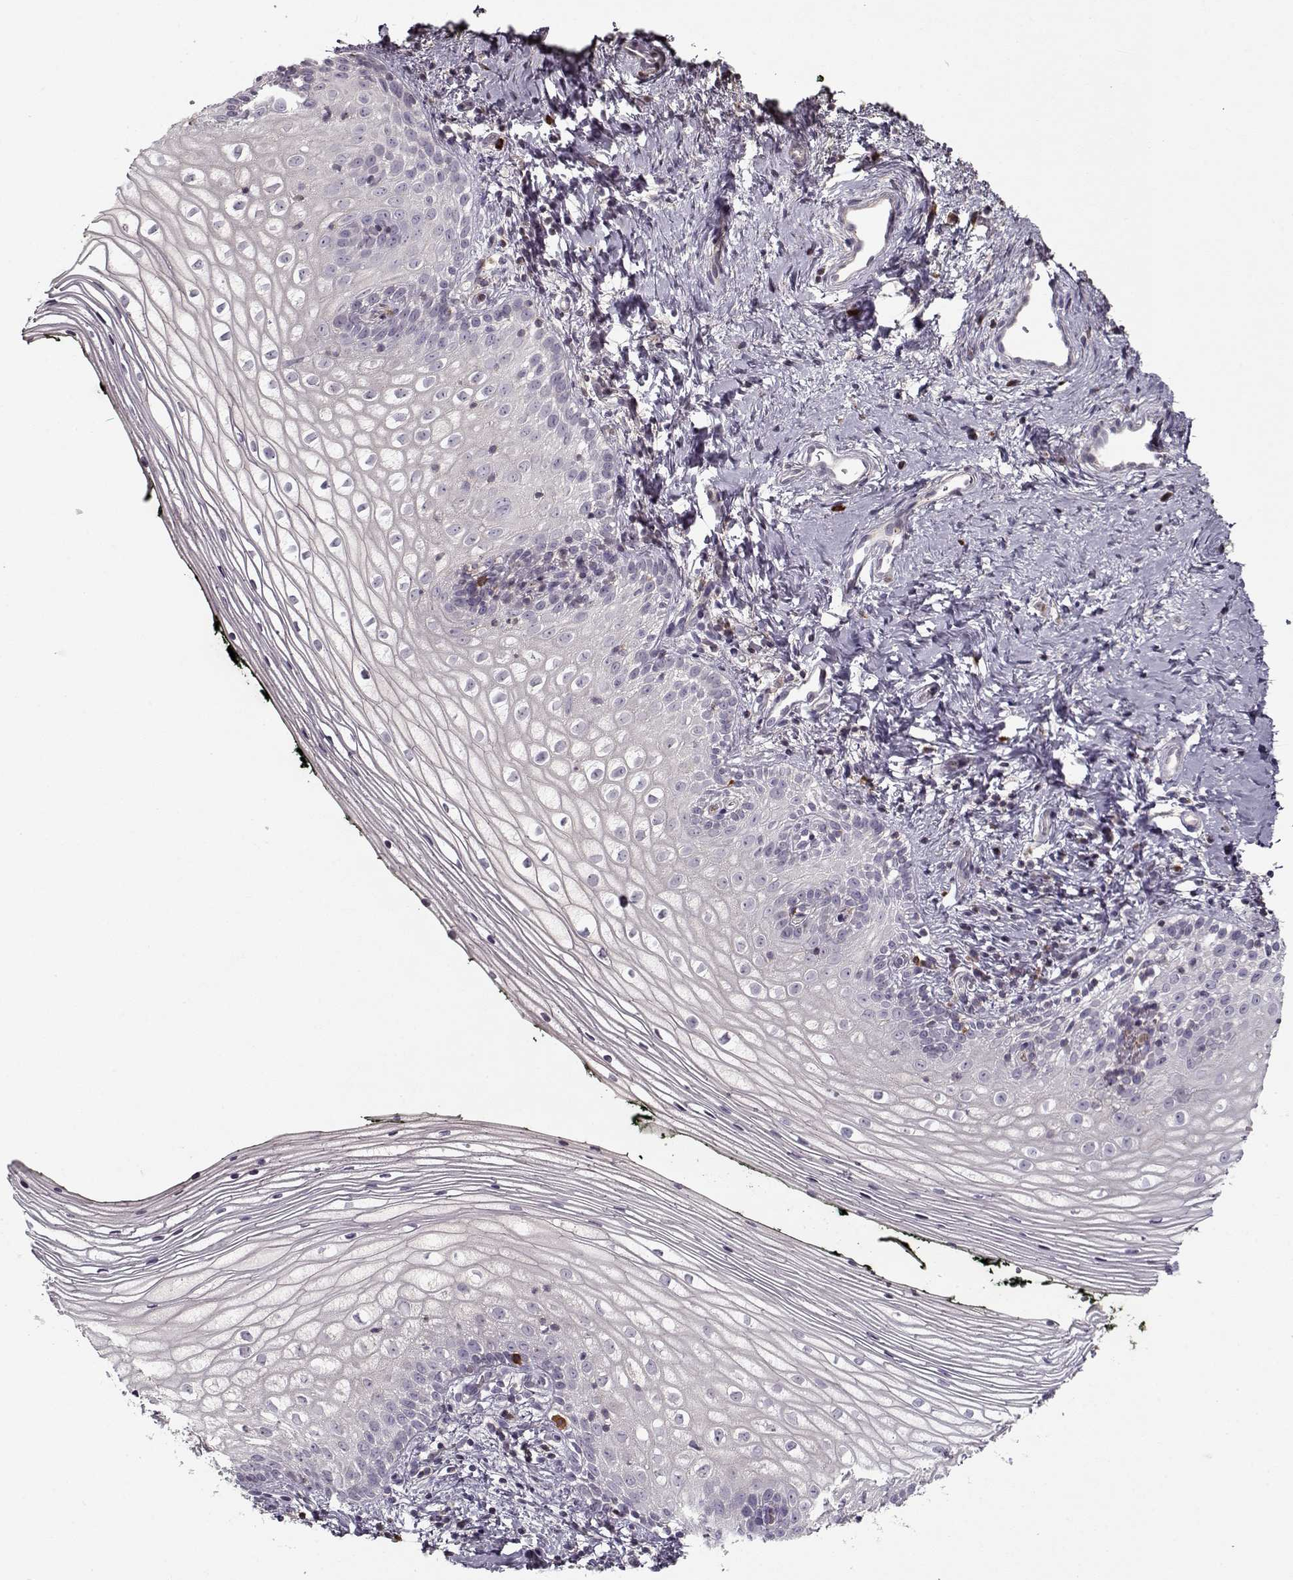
{"staining": {"intensity": "negative", "quantity": "none", "location": "none"}, "tissue": "vagina", "cell_type": "Squamous epithelial cells", "image_type": "normal", "snomed": [{"axis": "morphology", "description": "Normal tissue, NOS"}, {"axis": "topography", "description": "Vagina"}], "caption": "IHC image of benign vagina: vagina stained with DAB reveals no significant protein positivity in squamous epithelial cells.", "gene": "UNC13D", "patient": {"sex": "female", "age": 47}}